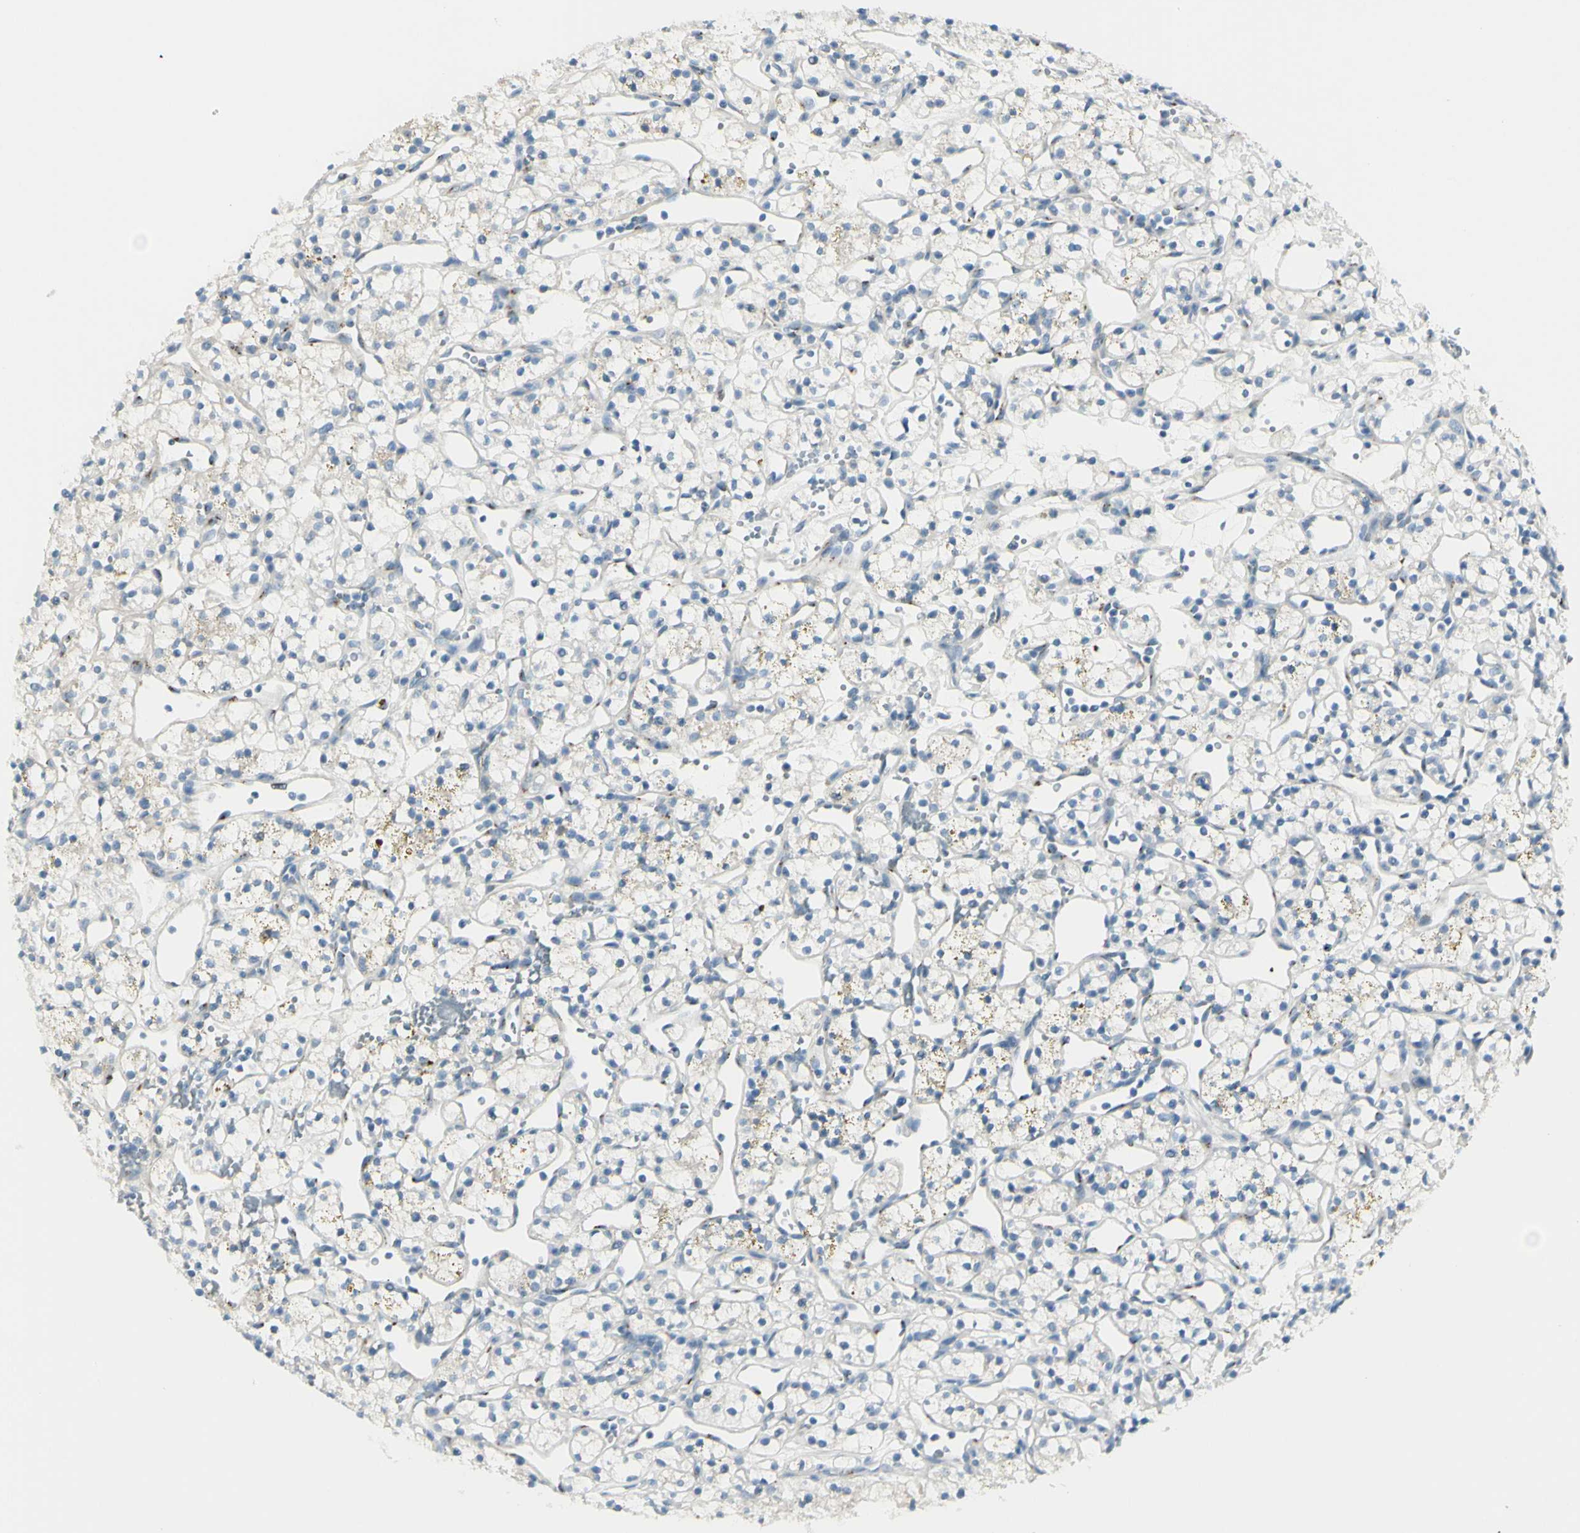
{"staining": {"intensity": "negative", "quantity": "none", "location": "none"}, "tissue": "renal cancer", "cell_type": "Tumor cells", "image_type": "cancer", "snomed": [{"axis": "morphology", "description": "Adenocarcinoma, NOS"}, {"axis": "topography", "description": "Kidney"}], "caption": "The photomicrograph exhibits no significant expression in tumor cells of adenocarcinoma (renal).", "gene": "B4GALT1", "patient": {"sex": "female", "age": 60}}